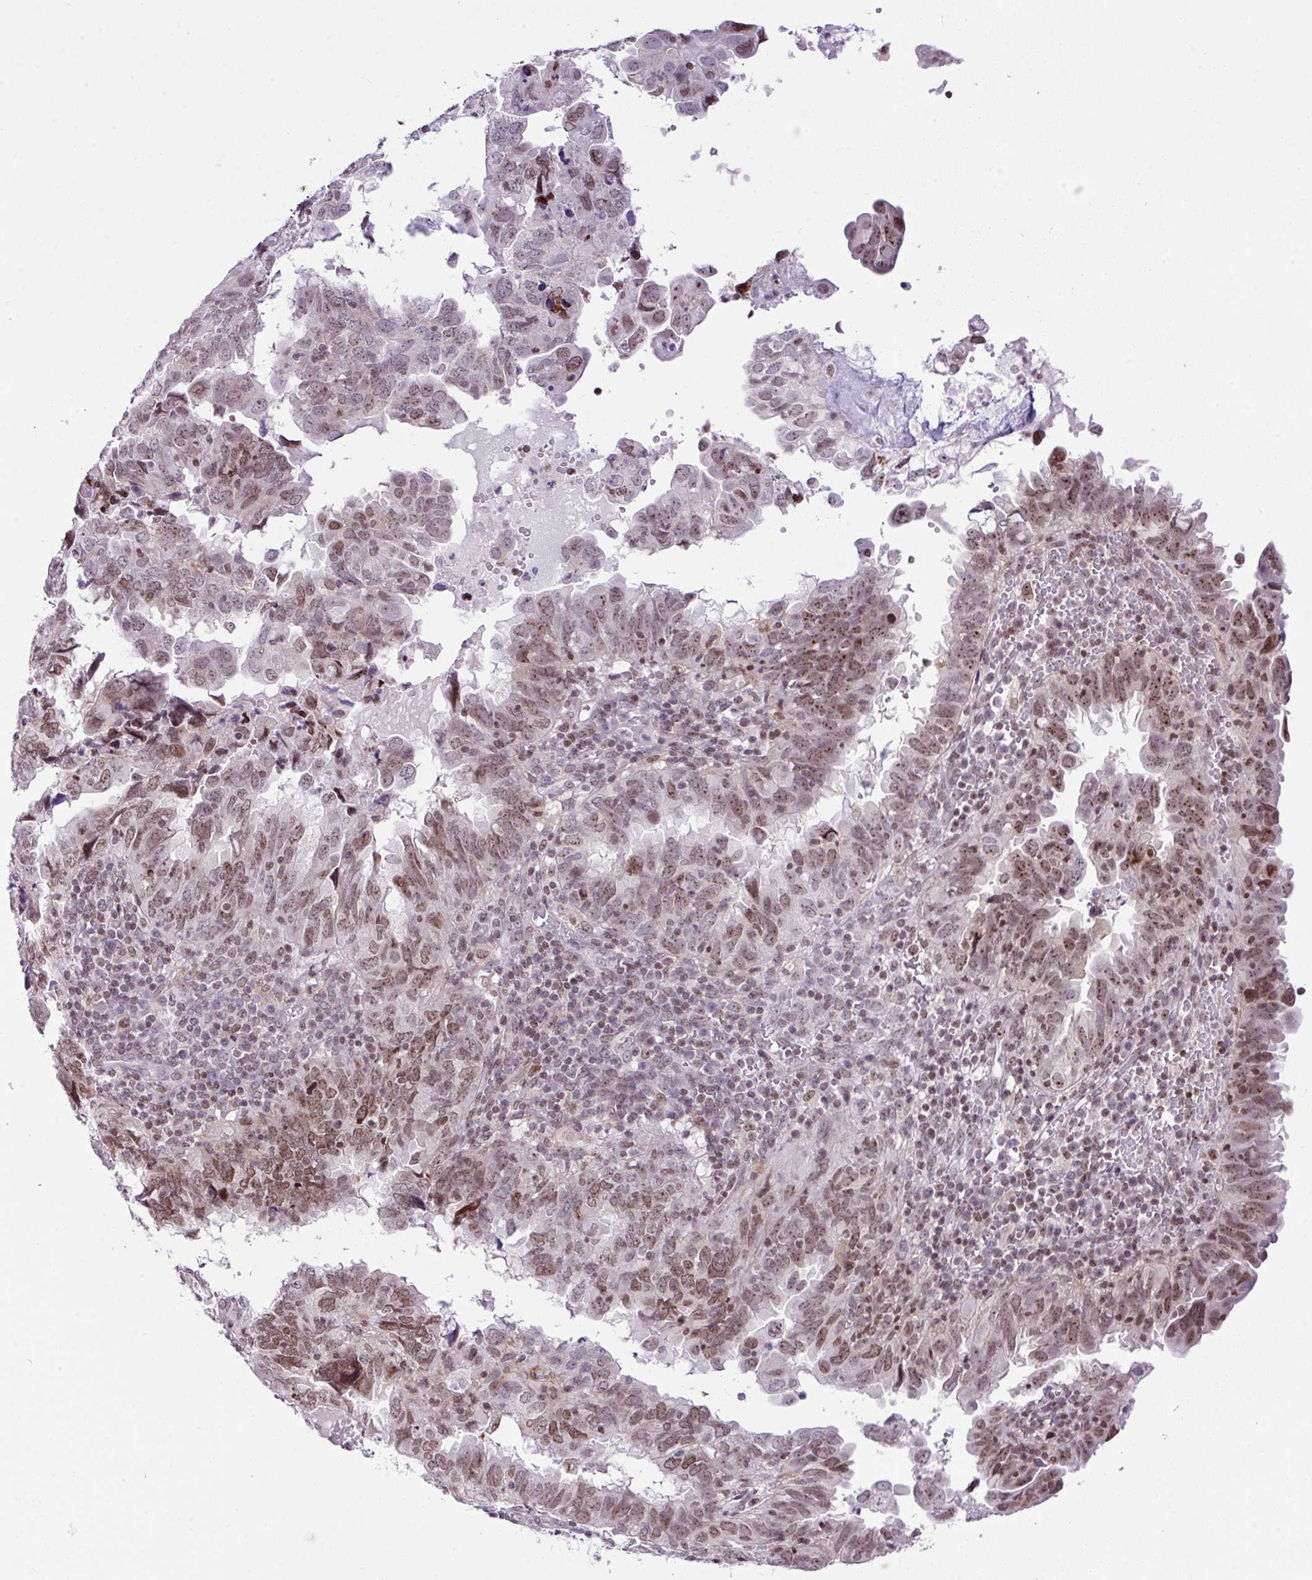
{"staining": {"intensity": "moderate", "quantity": ">75%", "location": "nuclear"}, "tissue": "endometrial cancer", "cell_type": "Tumor cells", "image_type": "cancer", "snomed": [{"axis": "morphology", "description": "Adenocarcinoma, NOS"}, {"axis": "topography", "description": "Uterus"}], "caption": "IHC (DAB (3,3'-diaminobenzidine)) staining of endometrial cancer (adenocarcinoma) exhibits moderate nuclear protein staining in approximately >75% of tumor cells. (brown staining indicates protein expression, while blue staining denotes nuclei).", "gene": "CCDC137", "patient": {"sex": "female", "age": 77}}